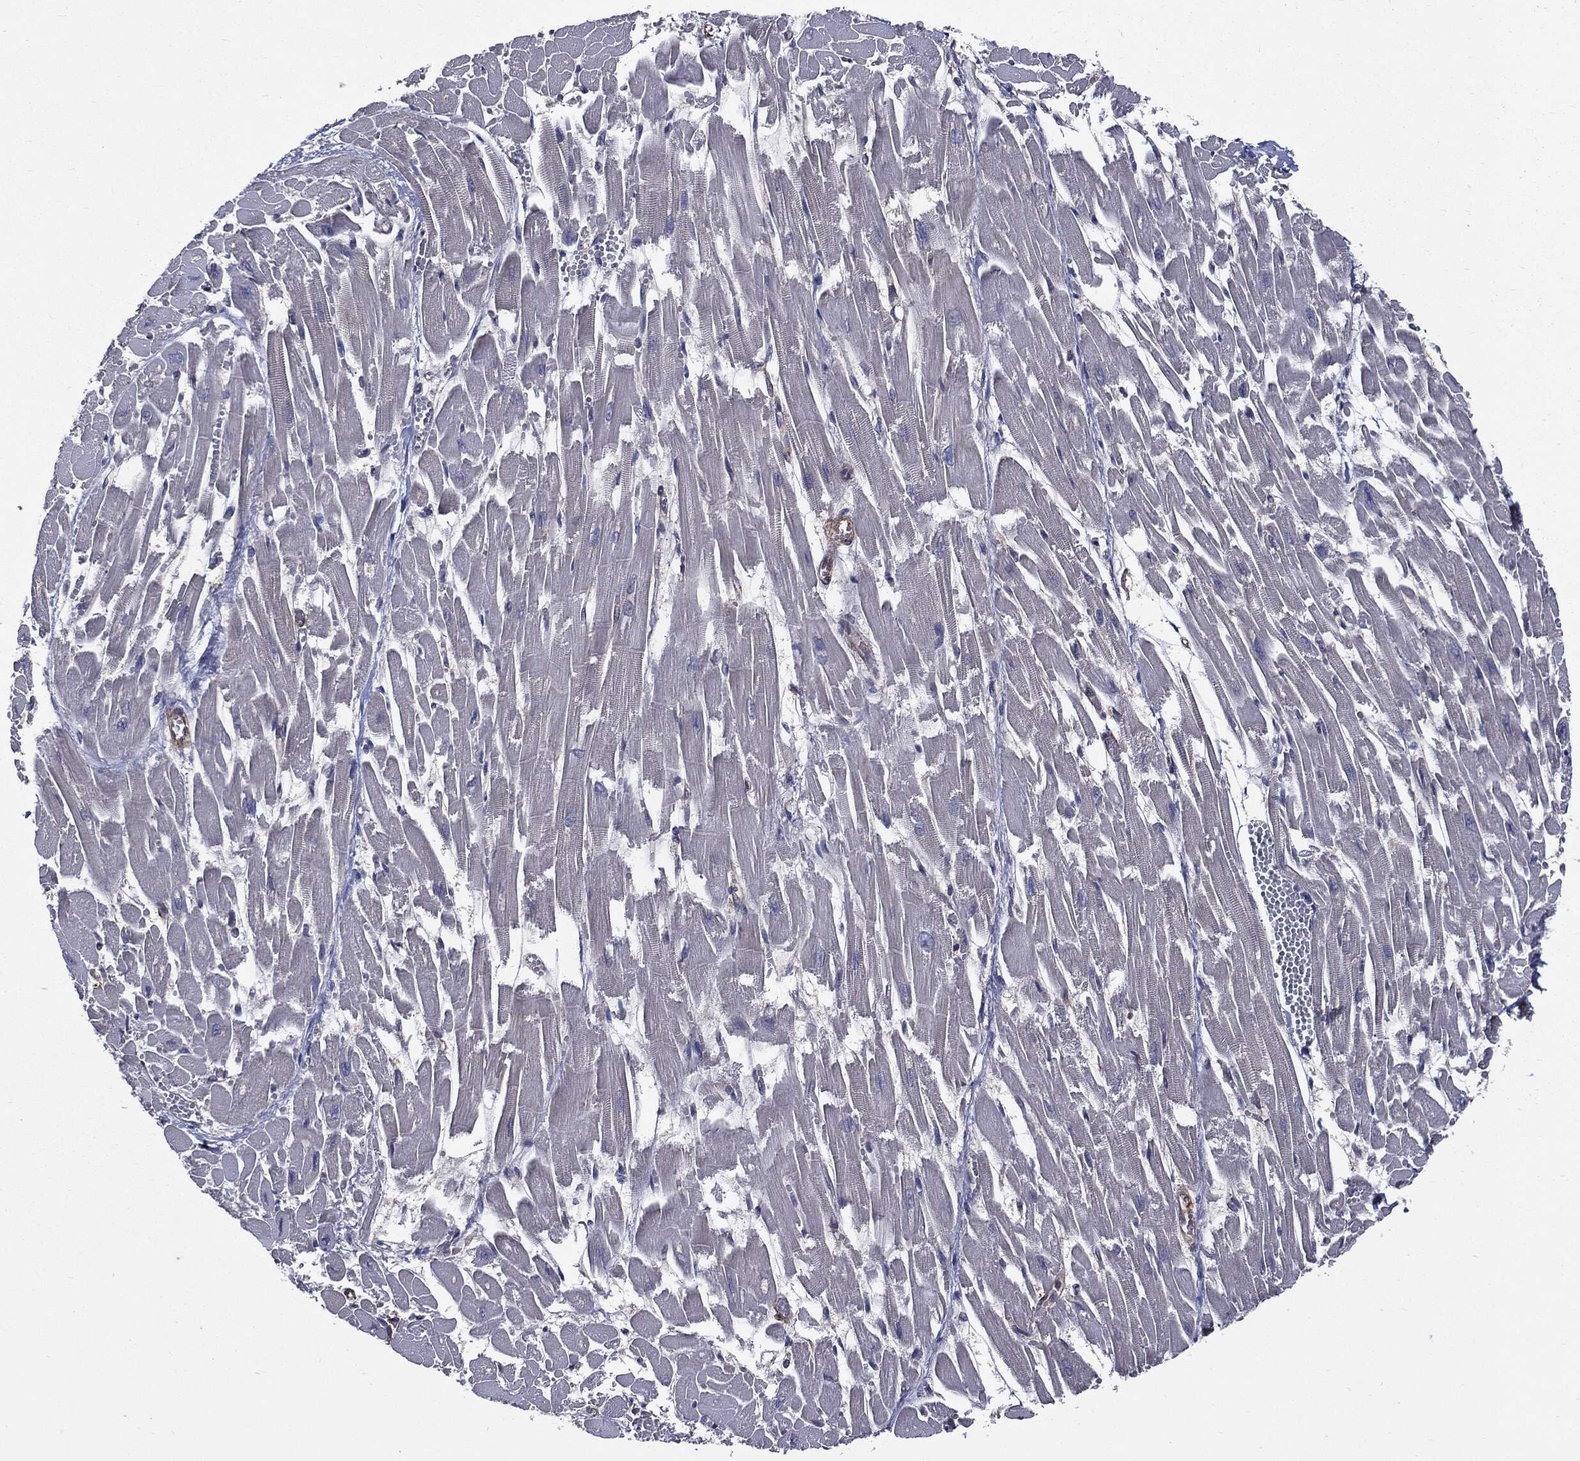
{"staining": {"intensity": "negative", "quantity": "none", "location": "none"}, "tissue": "heart muscle", "cell_type": "Cardiomyocytes", "image_type": "normal", "snomed": [{"axis": "morphology", "description": "Normal tissue, NOS"}, {"axis": "topography", "description": "Heart"}], "caption": "The histopathology image shows no significant positivity in cardiomyocytes of heart muscle.", "gene": "PDCD6IP", "patient": {"sex": "female", "age": 52}}